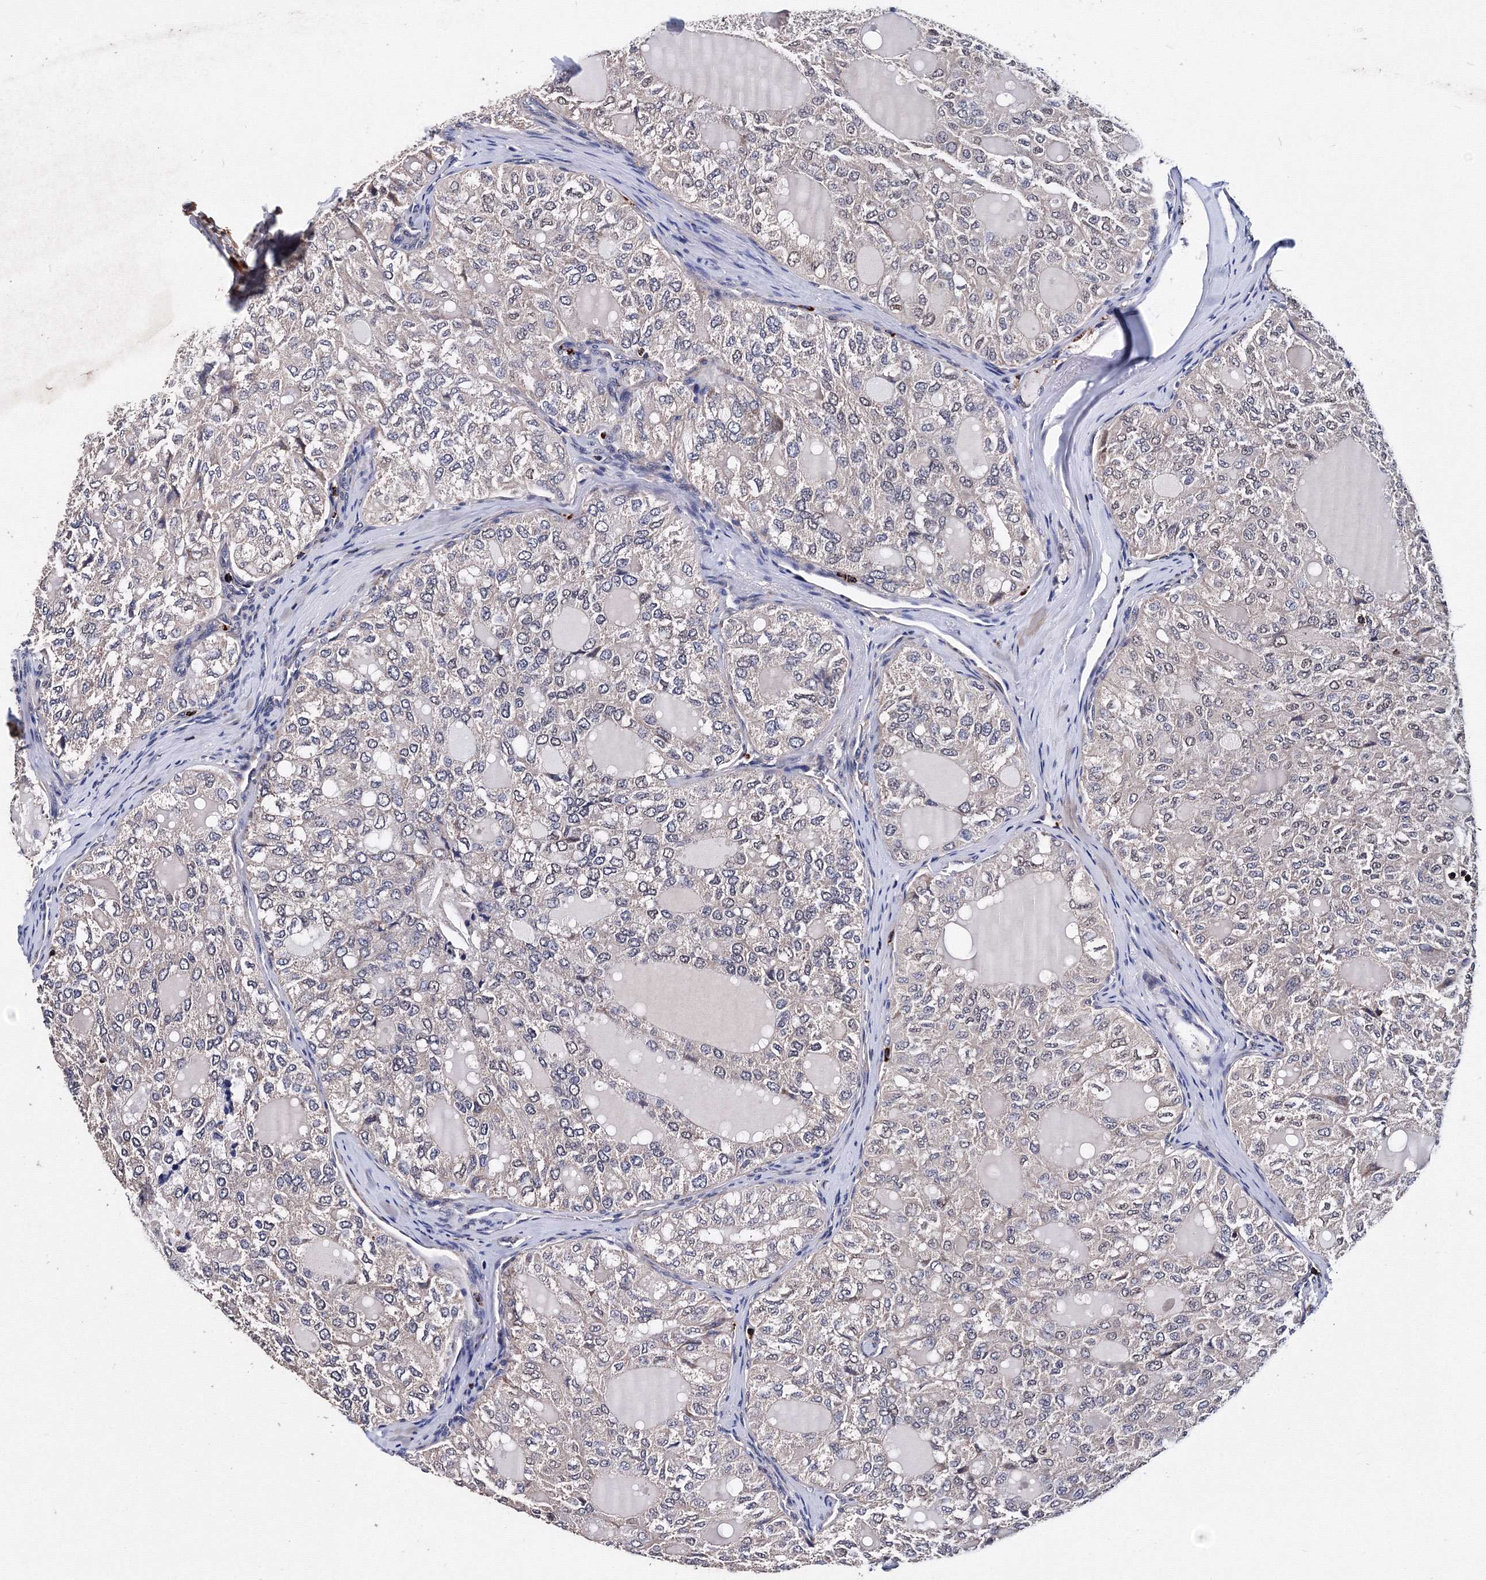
{"staining": {"intensity": "negative", "quantity": "none", "location": "none"}, "tissue": "thyroid cancer", "cell_type": "Tumor cells", "image_type": "cancer", "snomed": [{"axis": "morphology", "description": "Follicular adenoma carcinoma, NOS"}, {"axis": "topography", "description": "Thyroid gland"}], "caption": "The immunohistochemistry micrograph has no significant expression in tumor cells of thyroid cancer (follicular adenoma carcinoma) tissue.", "gene": "PHYKPL", "patient": {"sex": "male", "age": 75}}